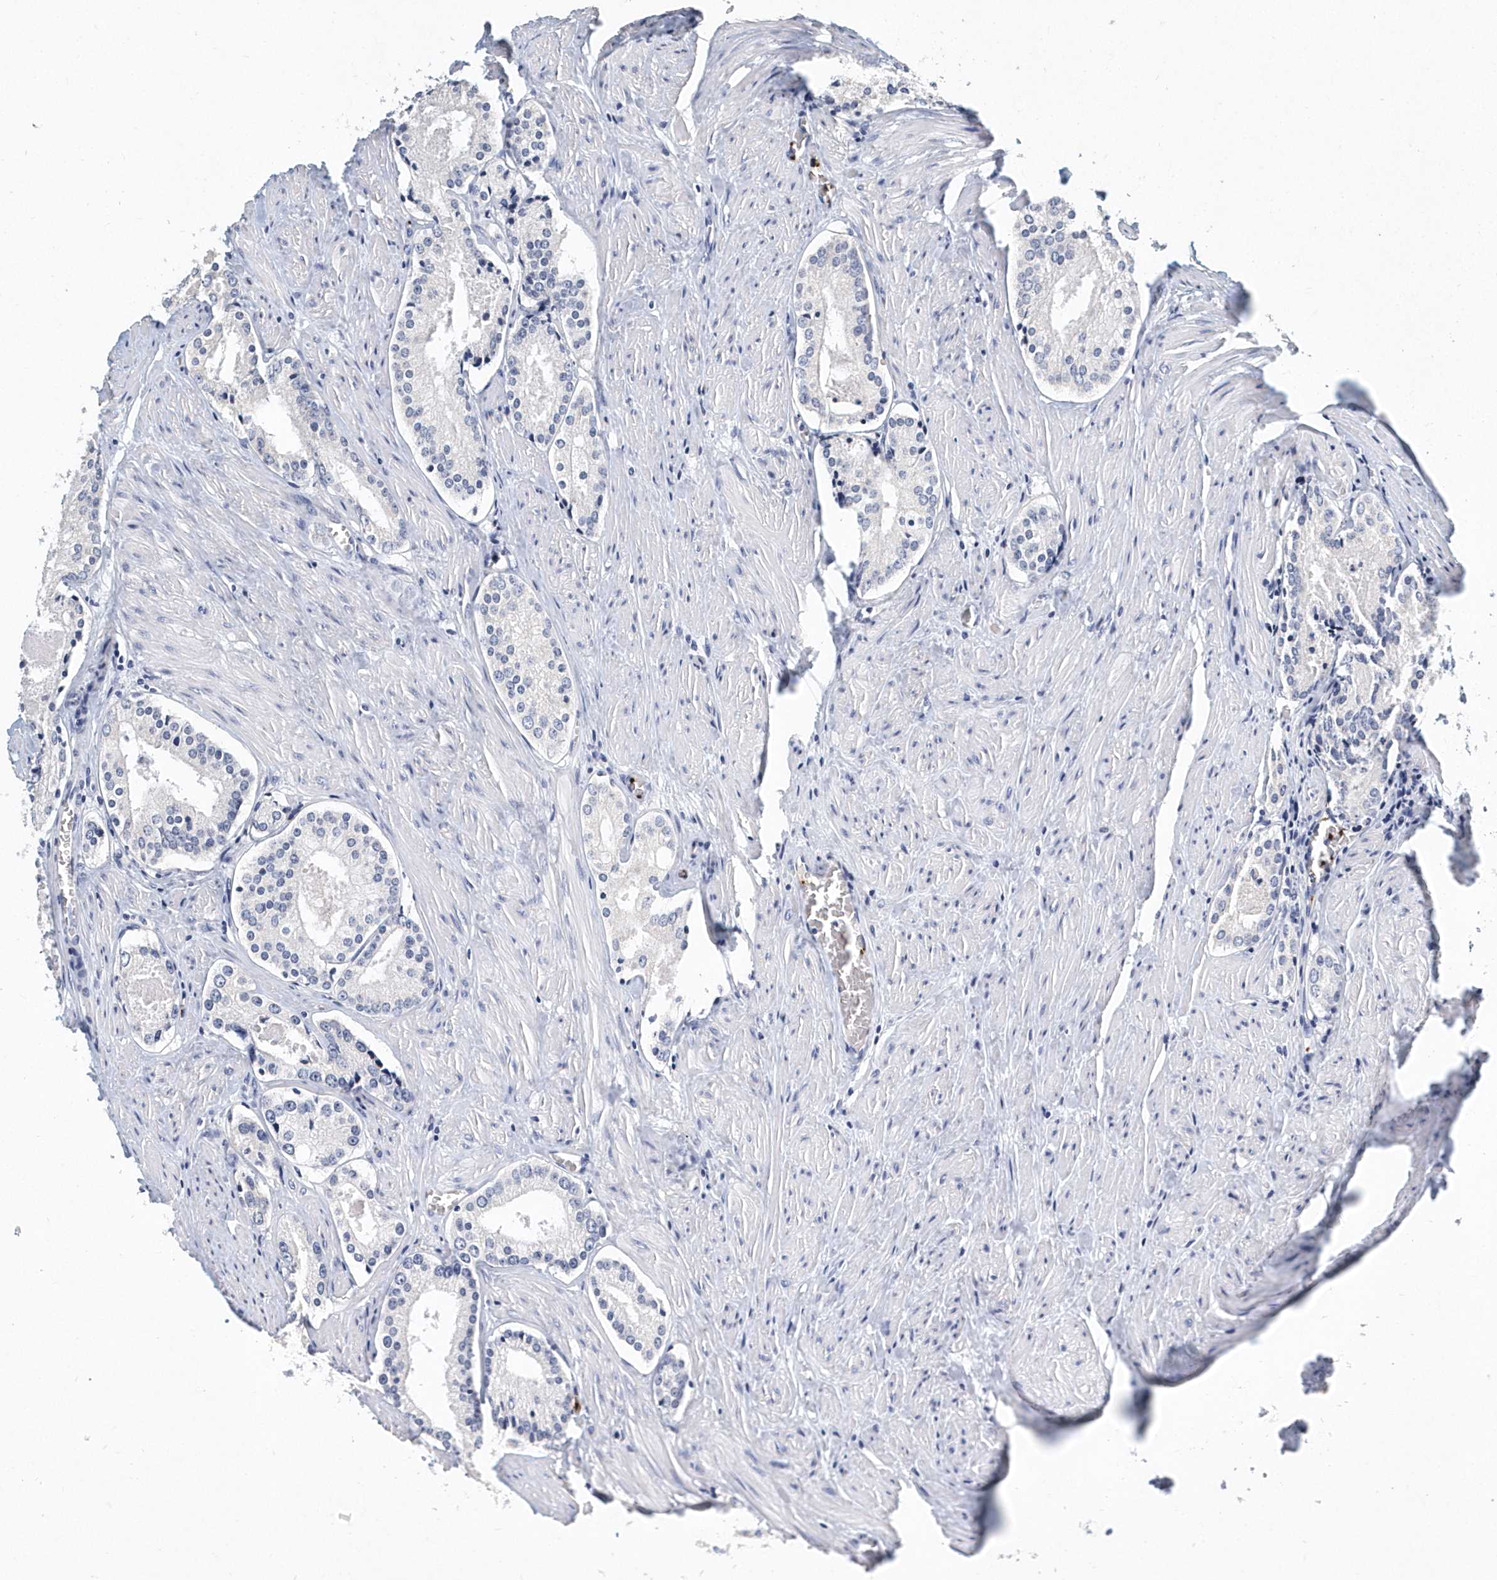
{"staining": {"intensity": "negative", "quantity": "none", "location": "none"}, "tissue": "prostate cancer", "cell_type": "Tumor cells", "image_type": "cancer", "snomed": [{"axis": "morphology", "description": "Adenocarcinoma, Low grade"}, {"axis": "topography", "description": "Prostate"}], "caption": "Photomicrograph shows no protein expression in tumor cells of prostate adenocarcinoma (low-grade) tissue.", "gene": "ITGA2B", "patient": {"sex": "male", "age": 54}}